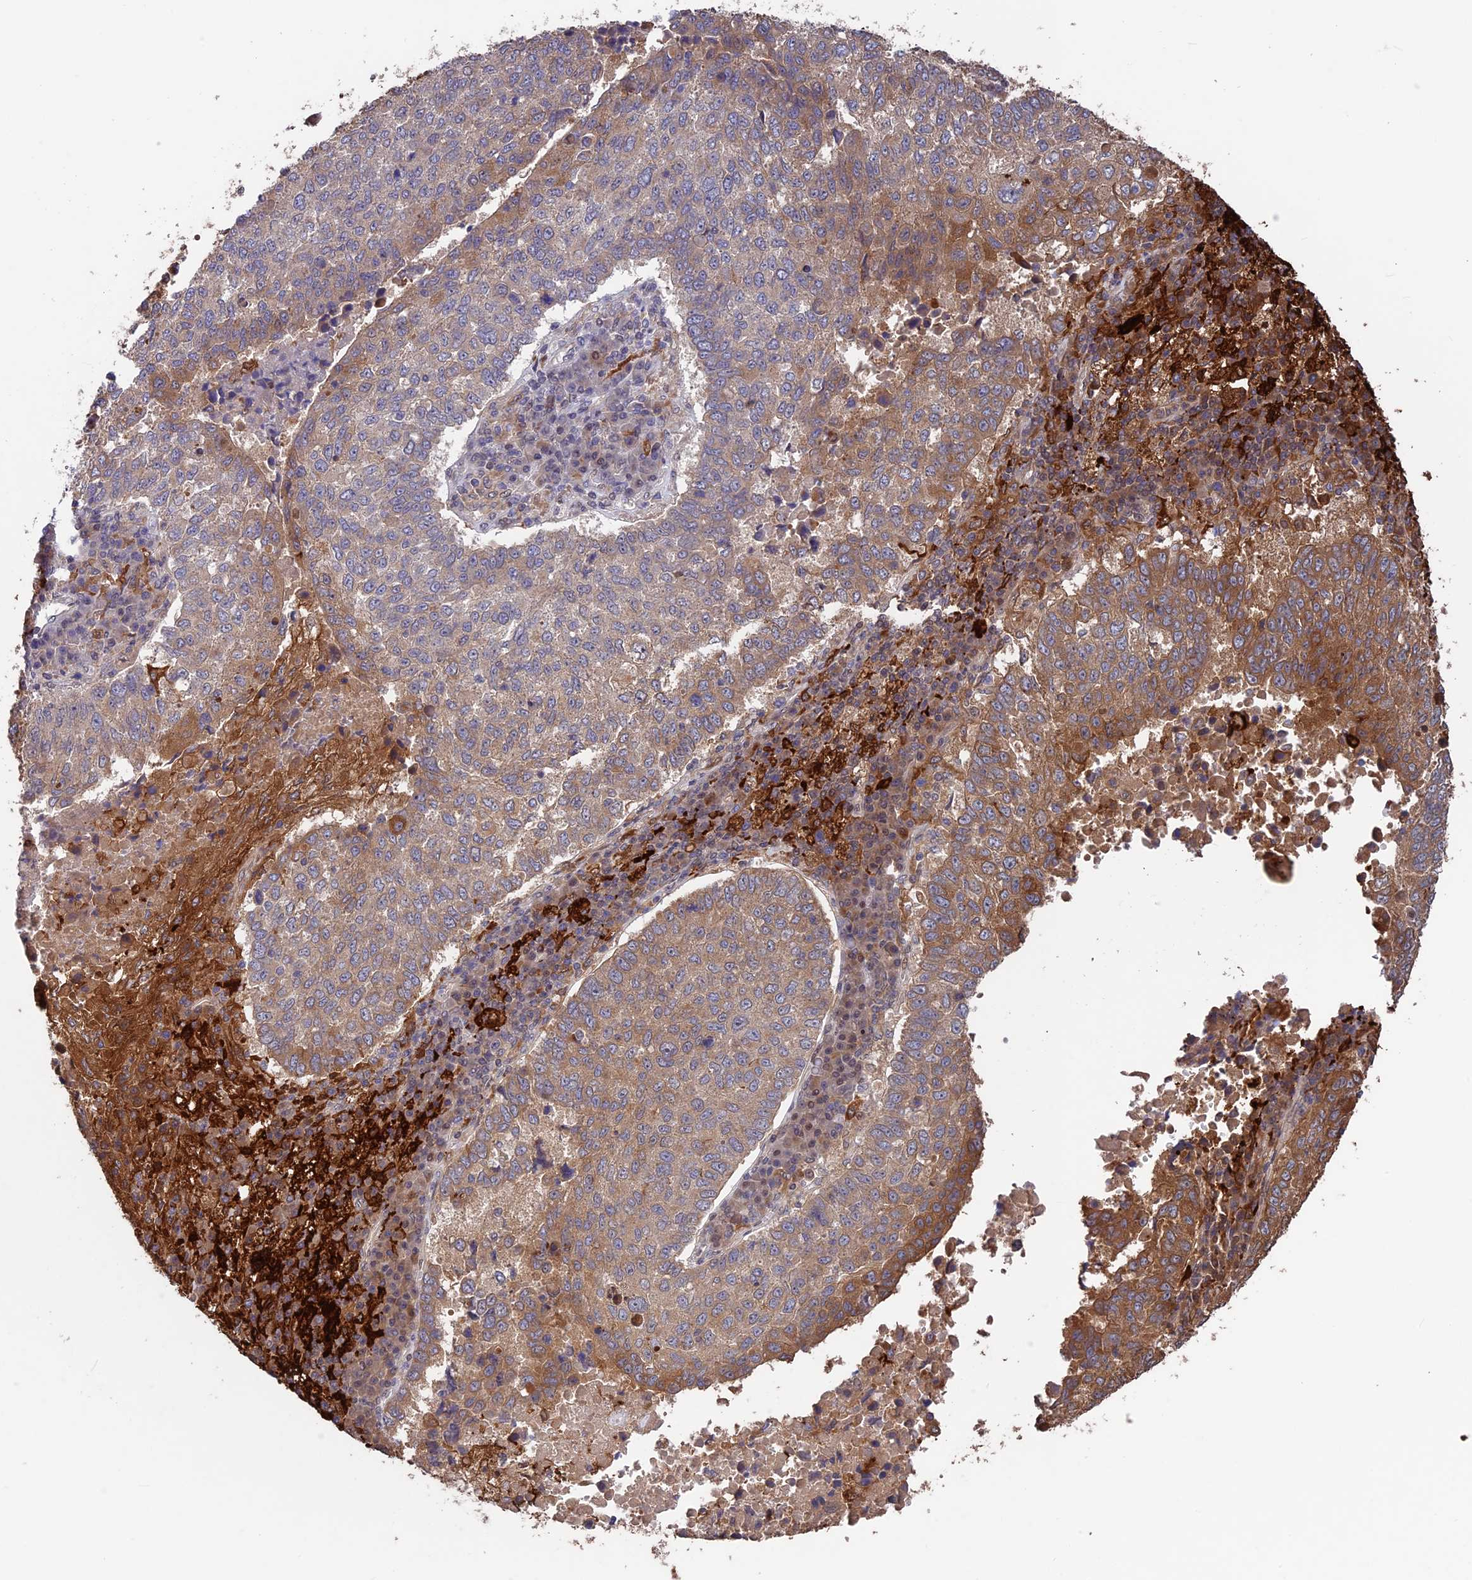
{"staining": {"intensity": "moderate", "quantity": "<25%", "location": "cytoplasmic/membranous"}, "tissue": "lung cancer", "cell_type": "Tumor cells", "image_type": "cancer", "snomed": [{"axis": "morphology", "description": "Squamous cell carcinoma, NOS"}, {"axis": "topography", "description": "Lung"}], "caption": "Immunohistochemistry (IHC) image of neoplastic tissue: human lung cancer (squamous cell carcinoma) stained using IHC shows low levels of moderate protein expression localized specifically in the cytoplasmic/membranous of tumor cells, appearing as a cytoplasmic/membranous brown color.", "gene": "MAST2", "patient": {"sex": "male", "age": 73}}